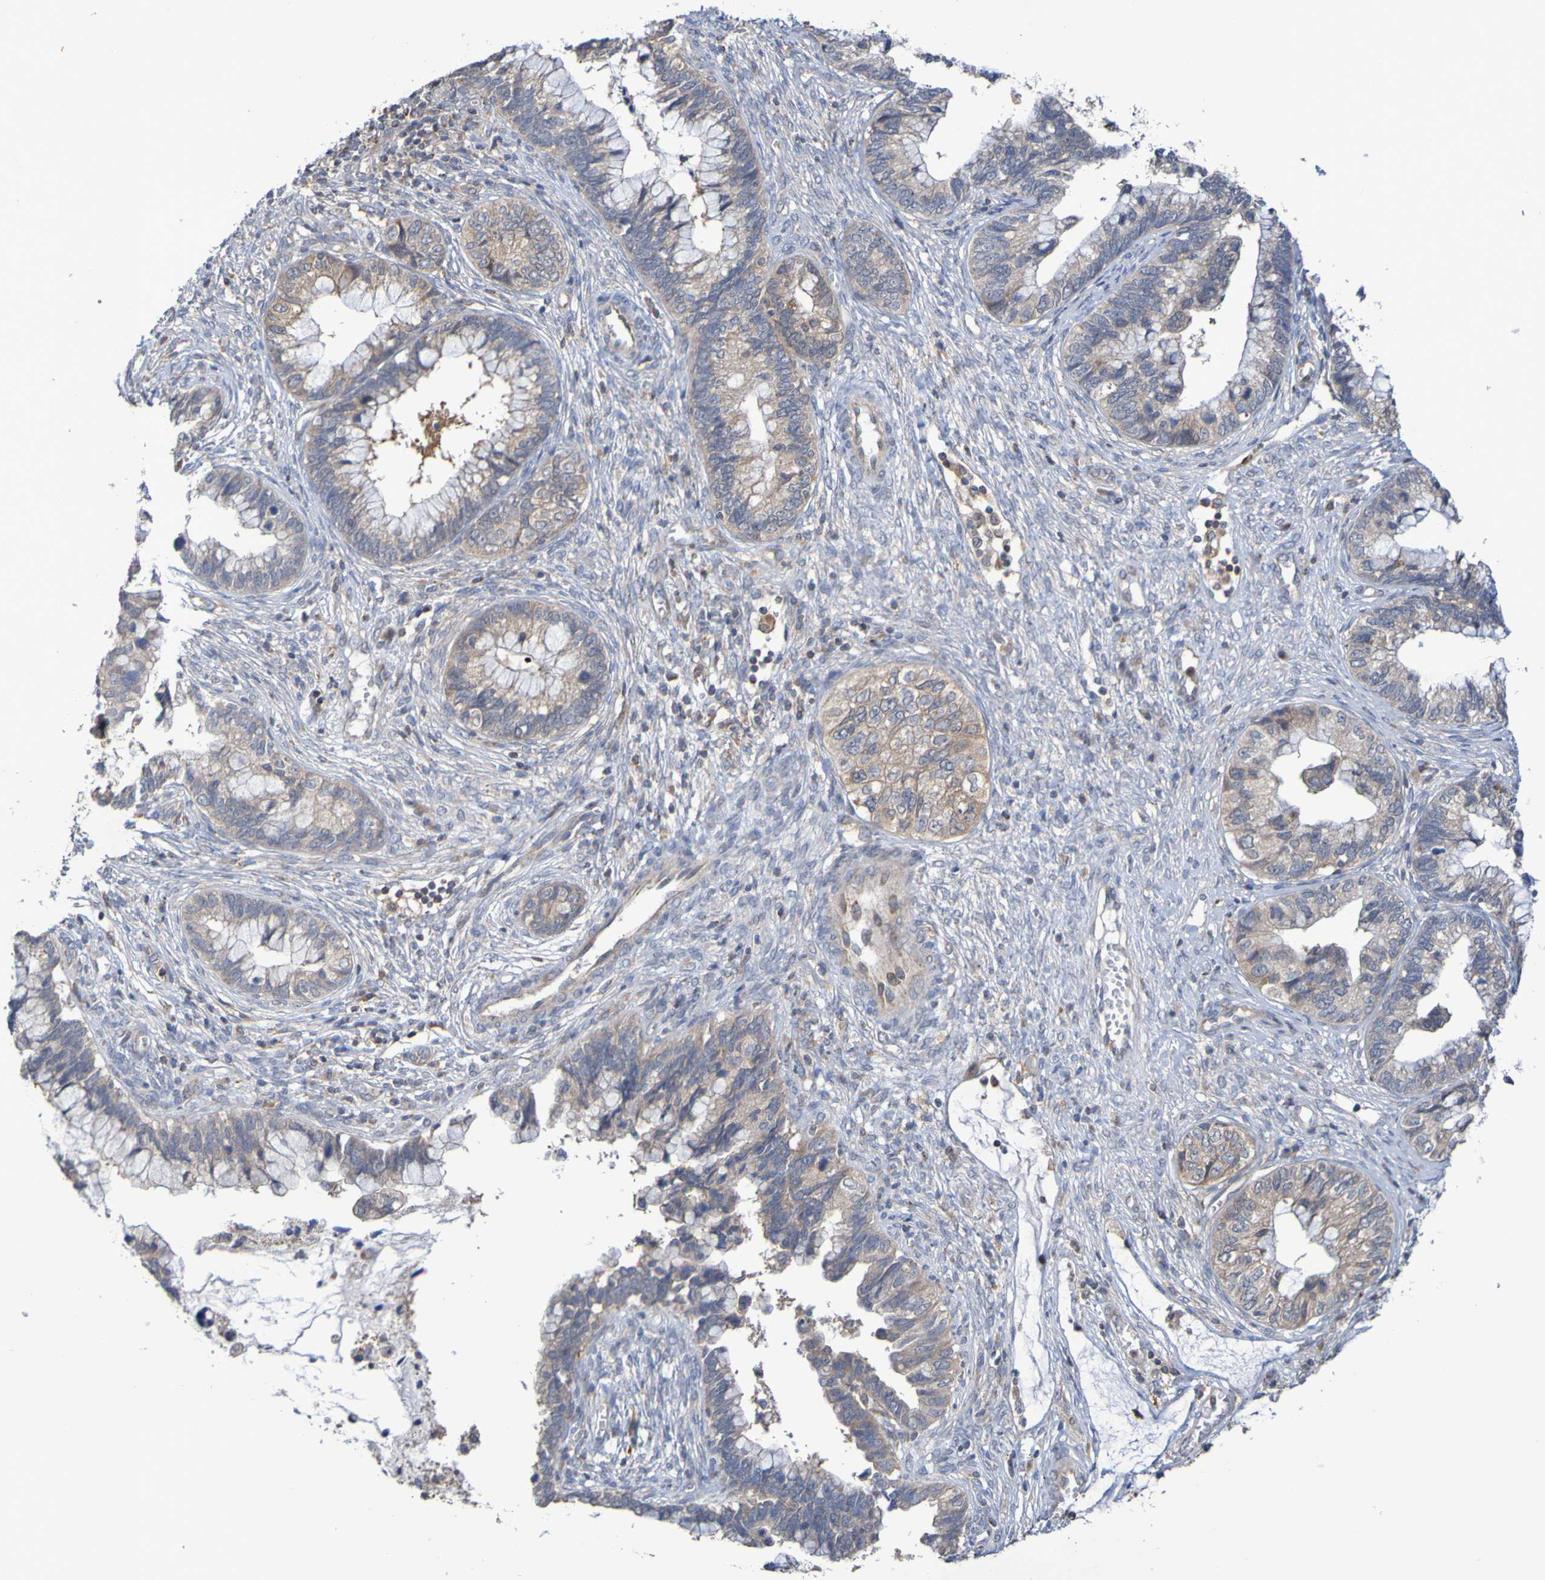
{"staining": {"intensity": "weak", "quantity": ">75%", "location": "cytoplasmic/membranous"}, "tissue": "cervical cancer", "cell_type": "Tumor cells", "image_type": "cancer", "snomed": [{"axis": "morphology", "description": "Adenocarcinoma, NOS"}, {"axis": "topography", "description": "Cervix"}], "caption": "Cervical cancer stained with a brown dye demonstrates weak cytoplasmic/membranous positive expression in about >75% of tumor cells.", "gene": "C3orf18", "patient": {"sex": "female", "age": 44}}